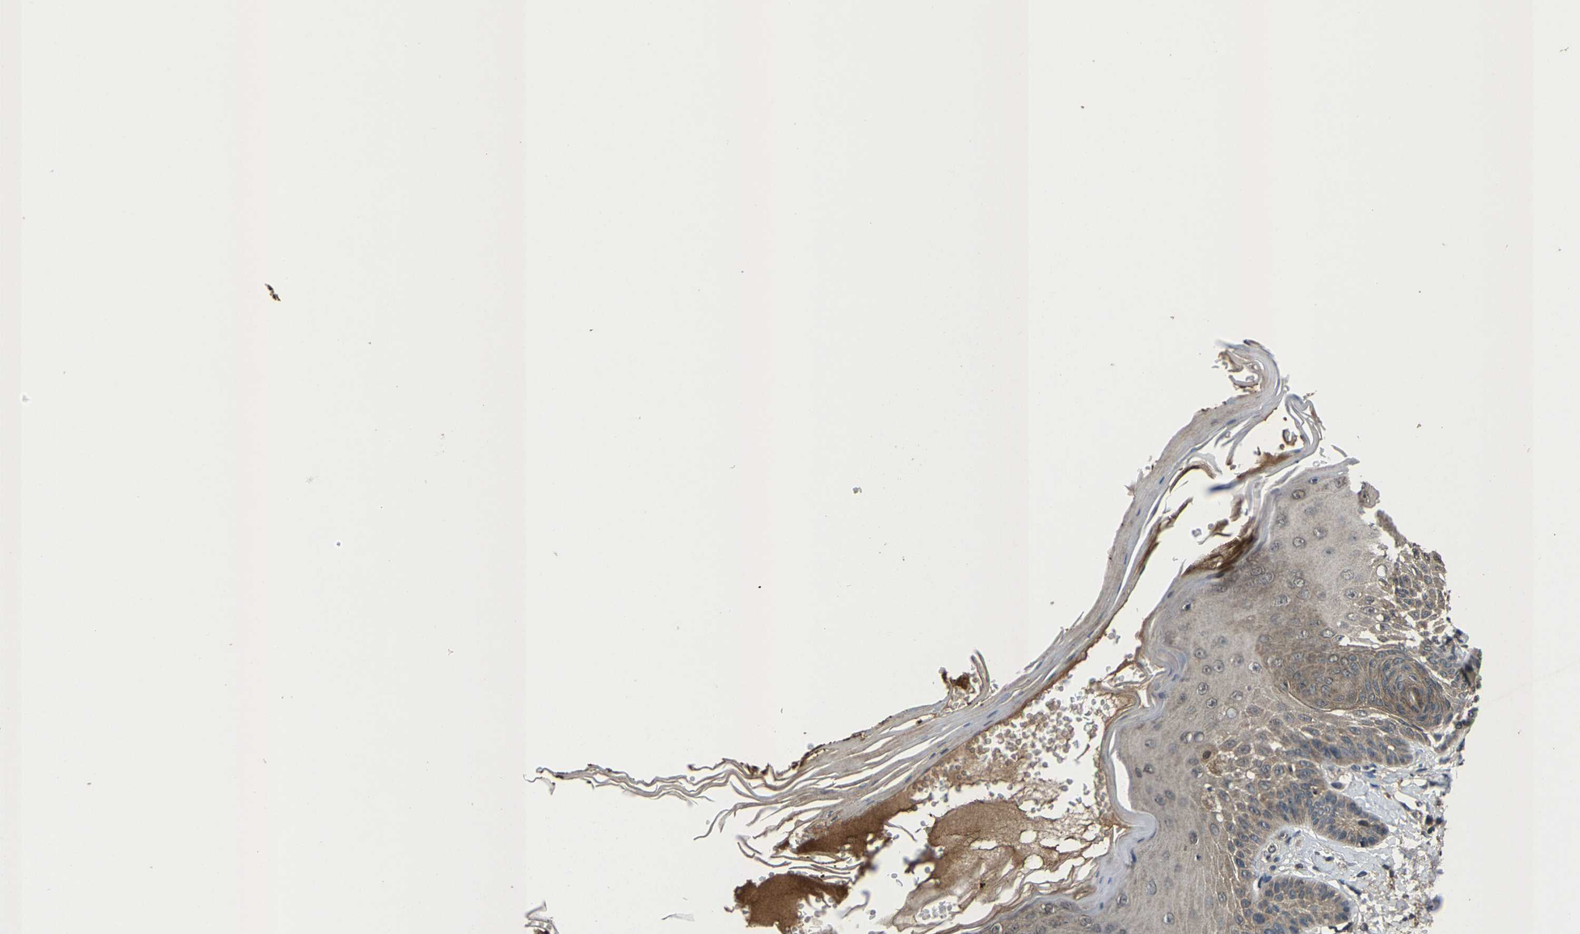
{"staining": {"intensity": "negative", "quantity": "none", "location": "none"}, "tissue": "skin", "cell_type": "Fibroblasts", "image_type": "normal", "snomed": [{"axis": "morphology", "description": "Normal tissue, NOS"}, {"axis": "topography", "description": "Skin"}, {"axis": "topography", "description": "Peripheral nerve tissue"}], "caption": "Immunohistochemistry of unremarkable skin demonstrates no staining in fibroblasts.", "gene": "HUWE1", "patient": {"sex": "male", "age": 24}}